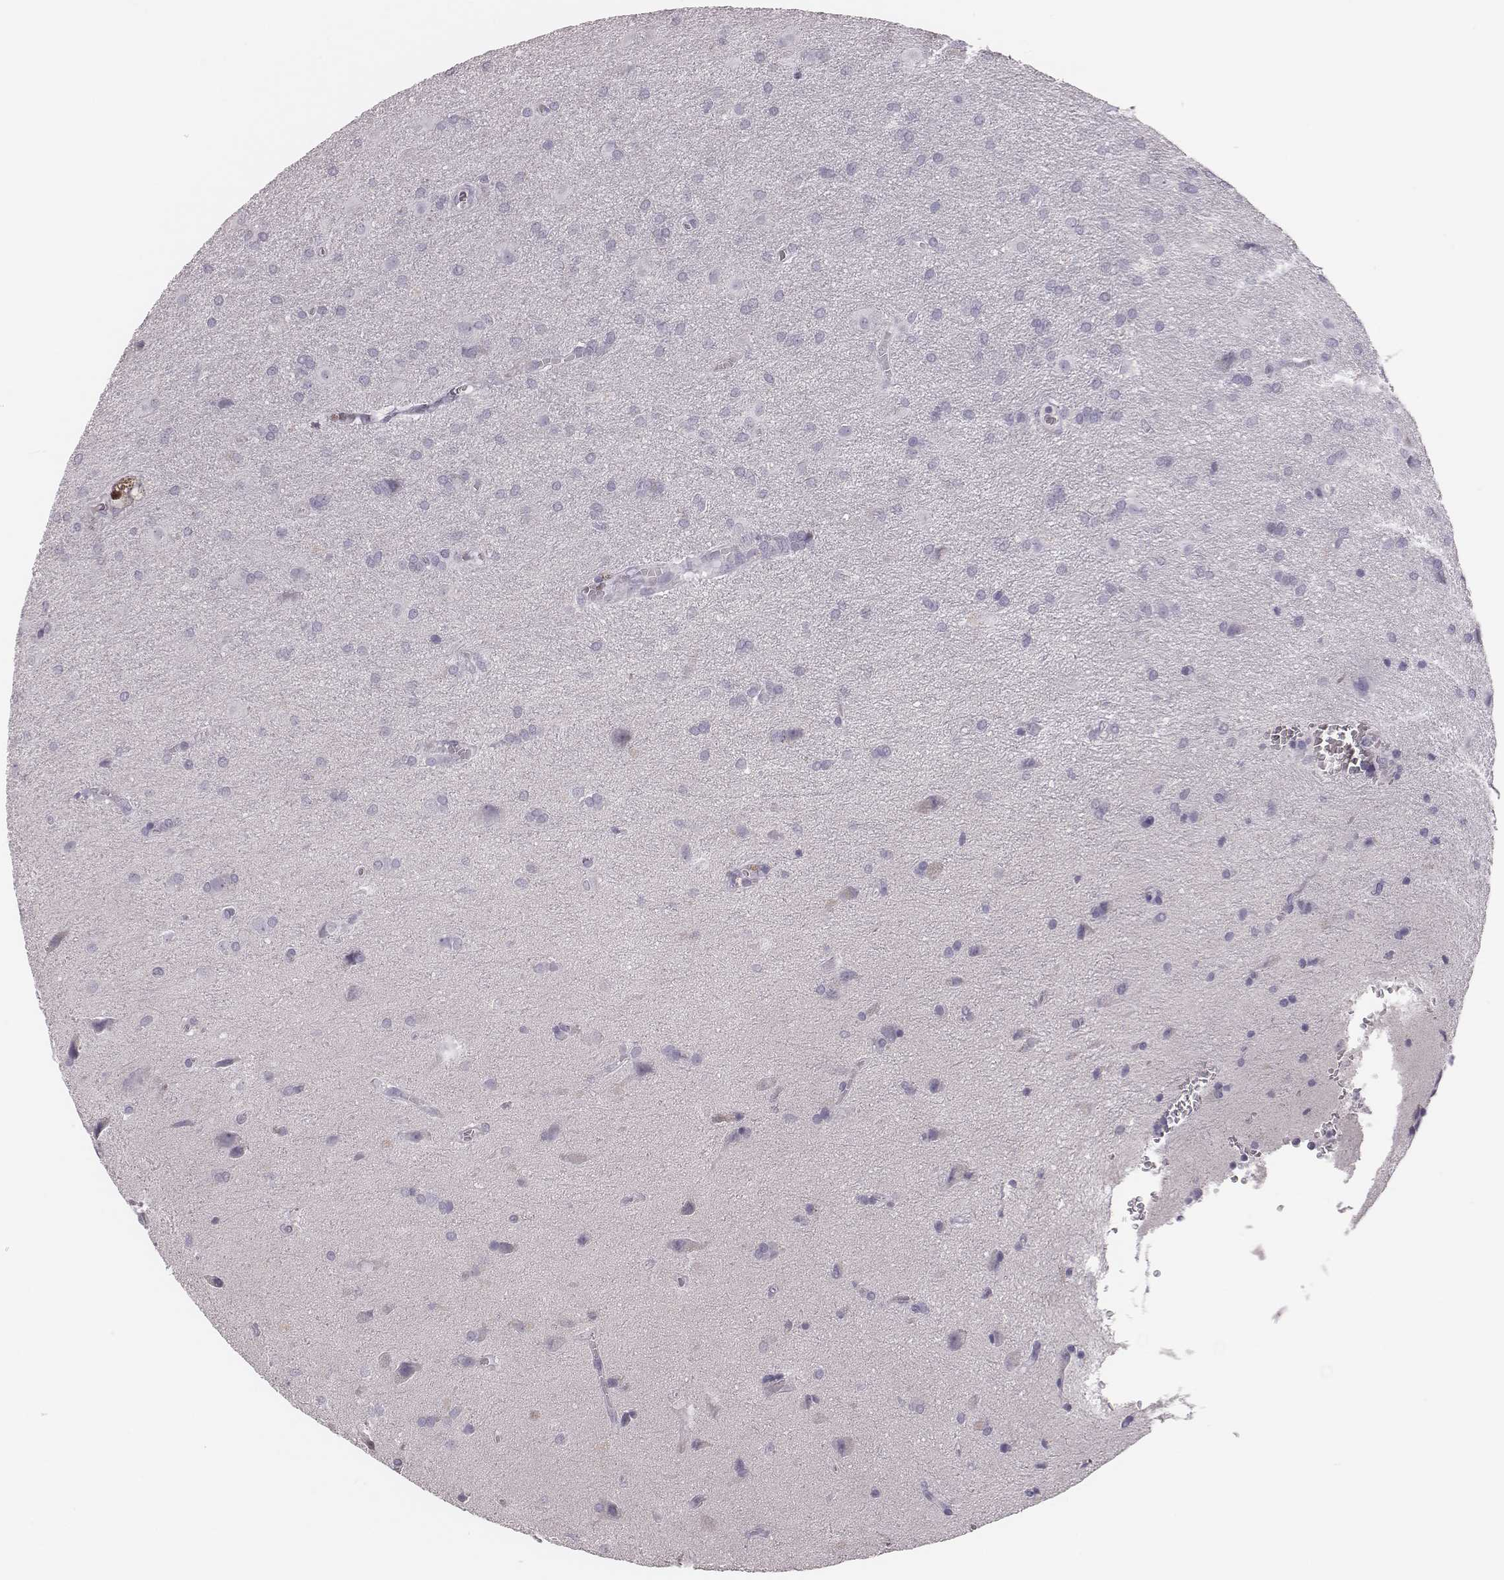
{"staining": {"intensity": "negative", "quantity": "none", "location": "none"}, "tissue": "glioma", "cell_type": "Tumor cells", "image_type": "cancer", "snomed": [{"axis": "morphology", "description": "Glioma, malignant, Low grade"}, {"axis": "topography", "description": "Brain"}], "caption": "The micrograph exhibits no staining of tumor cells in glioma. The staining is performed using DAB (3,3'-diaminobenzidine) brown chromogen with nuclei counter-stained in using hematoxylin.", "gene": "CSH1", "patient": {"sex": "male", "age": 58}}